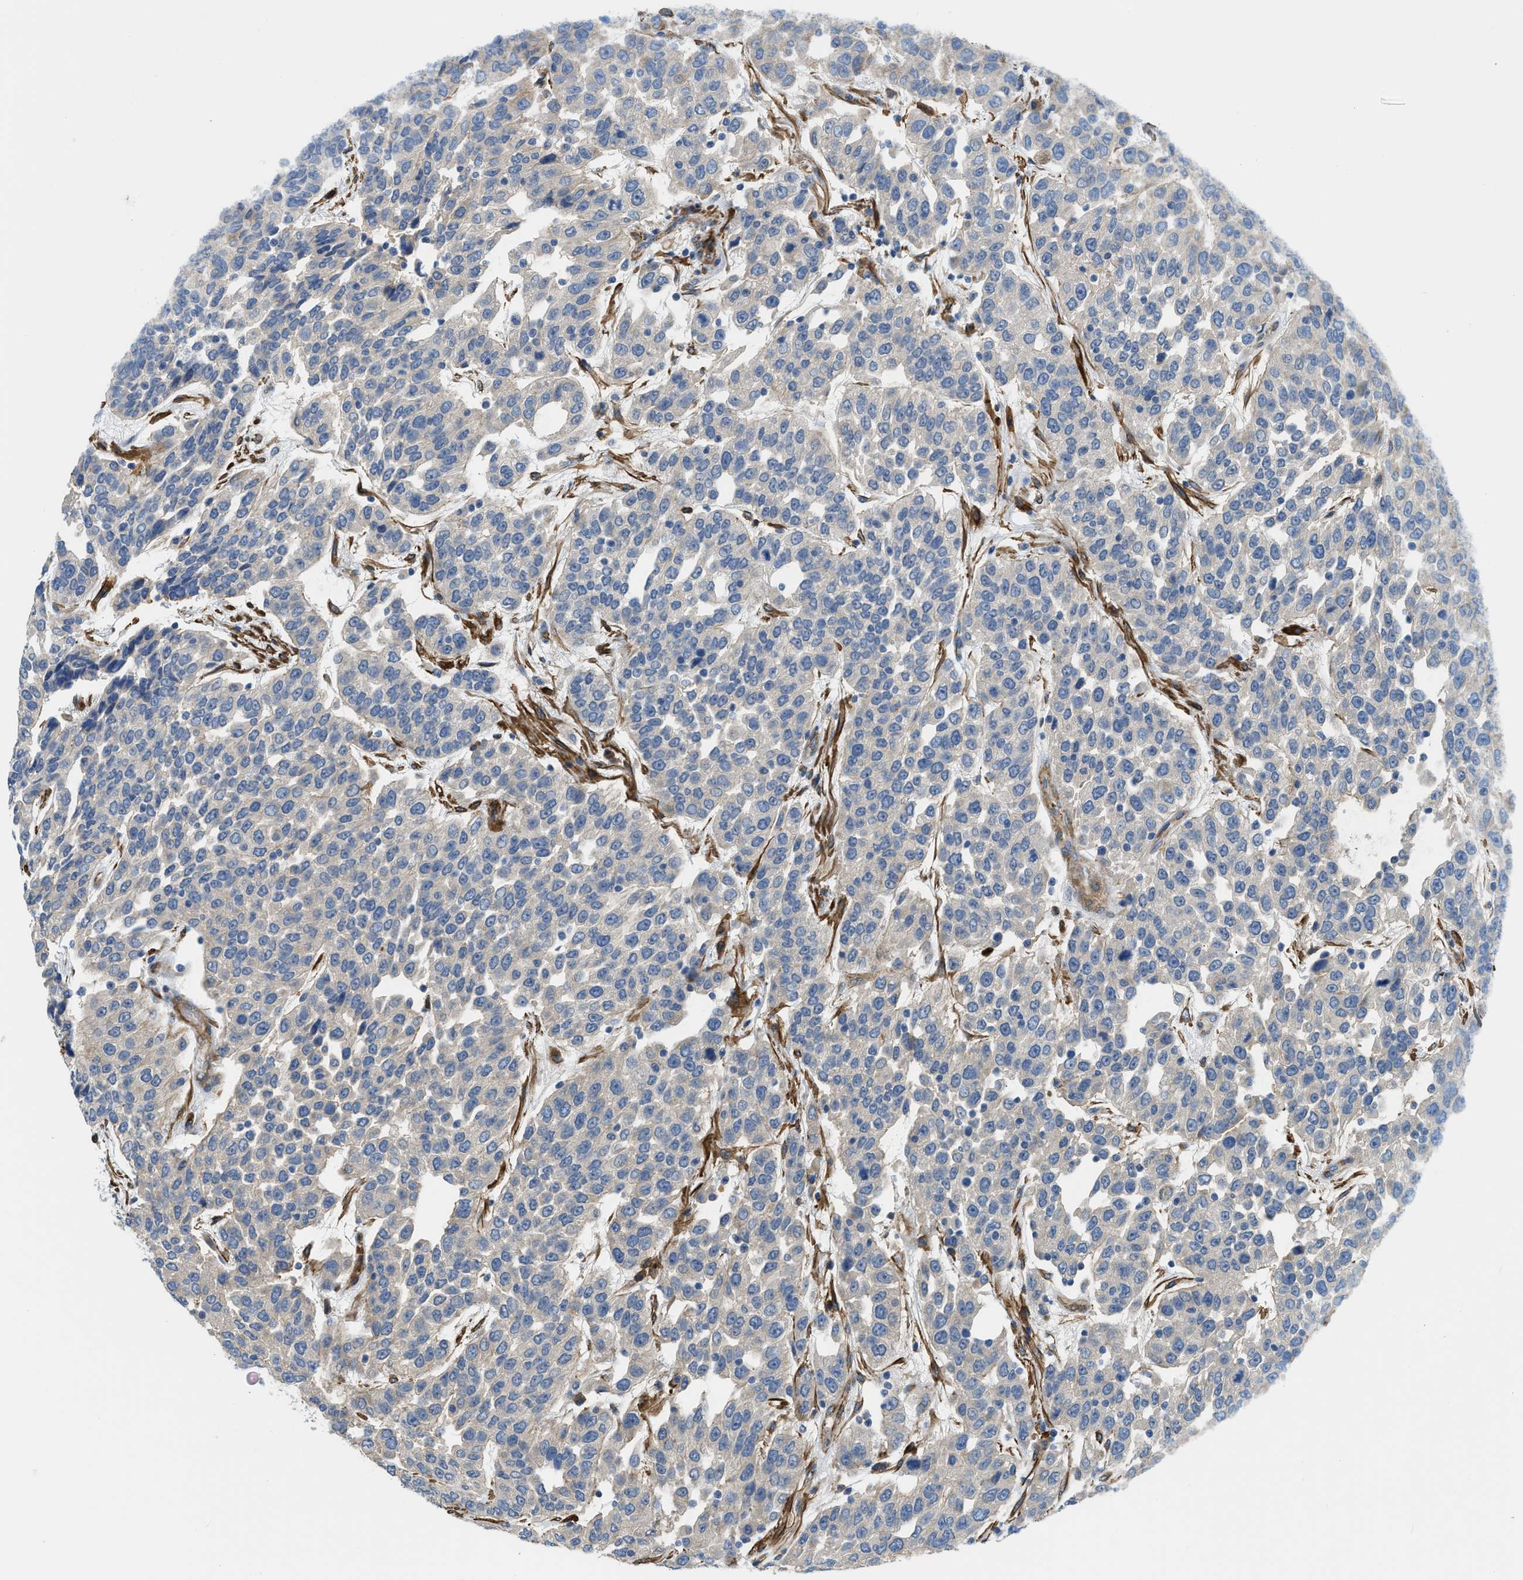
{"staining": {"intensity": "negative", "quantity": "none", "location": "none"}, "tissue": "urothelial cancer", "cell_type": "Tumor cells", "image_type": "cancer", "snomed": [{"axis": "morphology", "description": "Urothelial carcinoma, High grade"}, {"axis": "topography", "description": "Urinary bladder"}], "caption": "Urothelial cancer stained for a protein using IHC exhibits no positivity tumor cells.", "gene": "BMPR1A", "patient": {"sex": "female", "age": 80}}